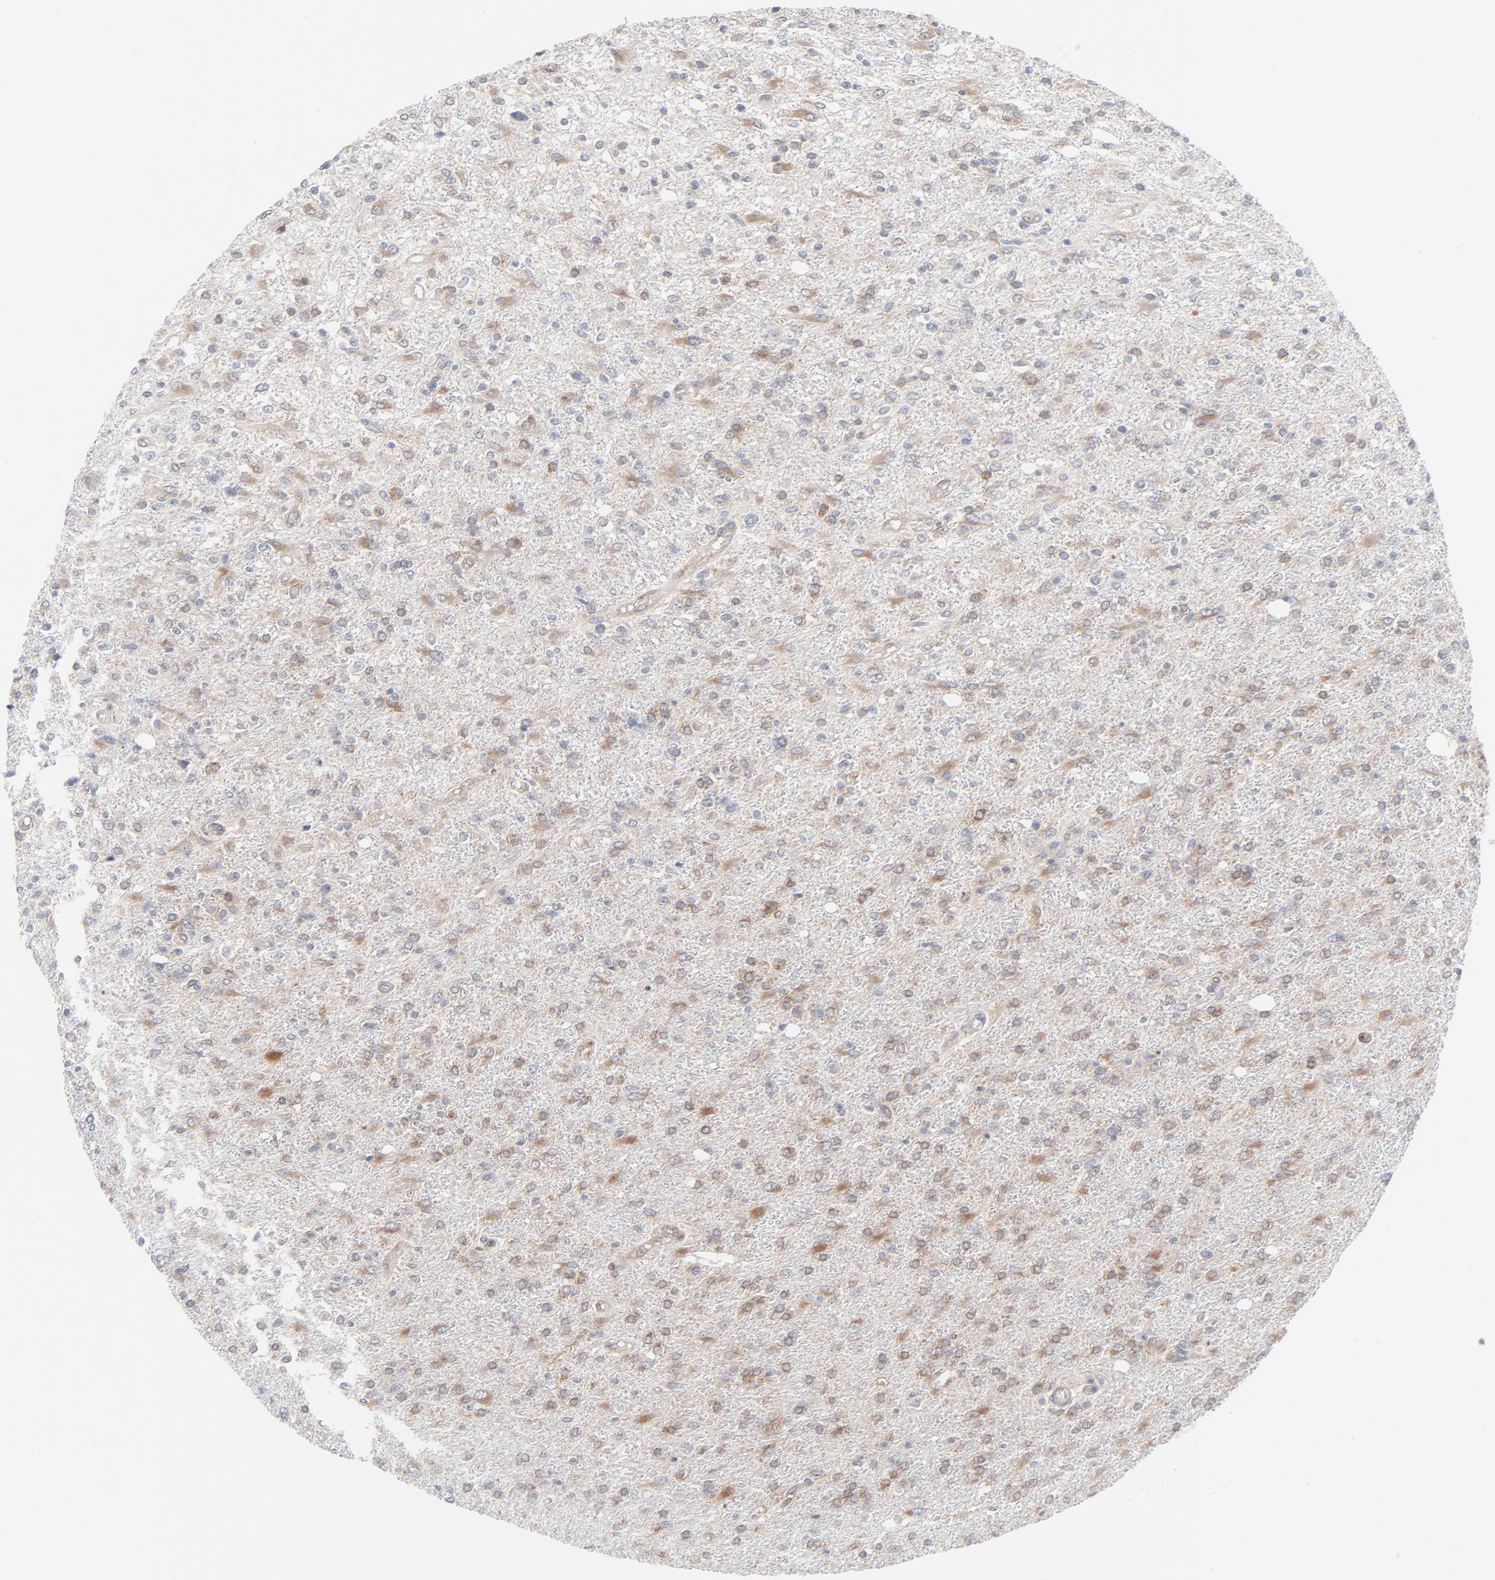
{"staining": {"intensity": "weak", "quantity": "25%-75%", "location": "cytoplasmic/membranous"}, "tissue": "glioma", "cell_type": "Tumor cells", "image_type": "cancer", "snomed": [{"axis": "morphology", "description": "Glioma, malignant, High grade"}, {"axis": "topography", "description": "Cerebral cortex"}], "caption": "Protein analysis of glioma tissue displays weak cytoplasmic/membranous positivity in about 25%-75% of tumor cells. (IHC, brightfield microscopy, high magnification).", "gene": "KDSR", "patient": {"sex": "male", "age": 76}}